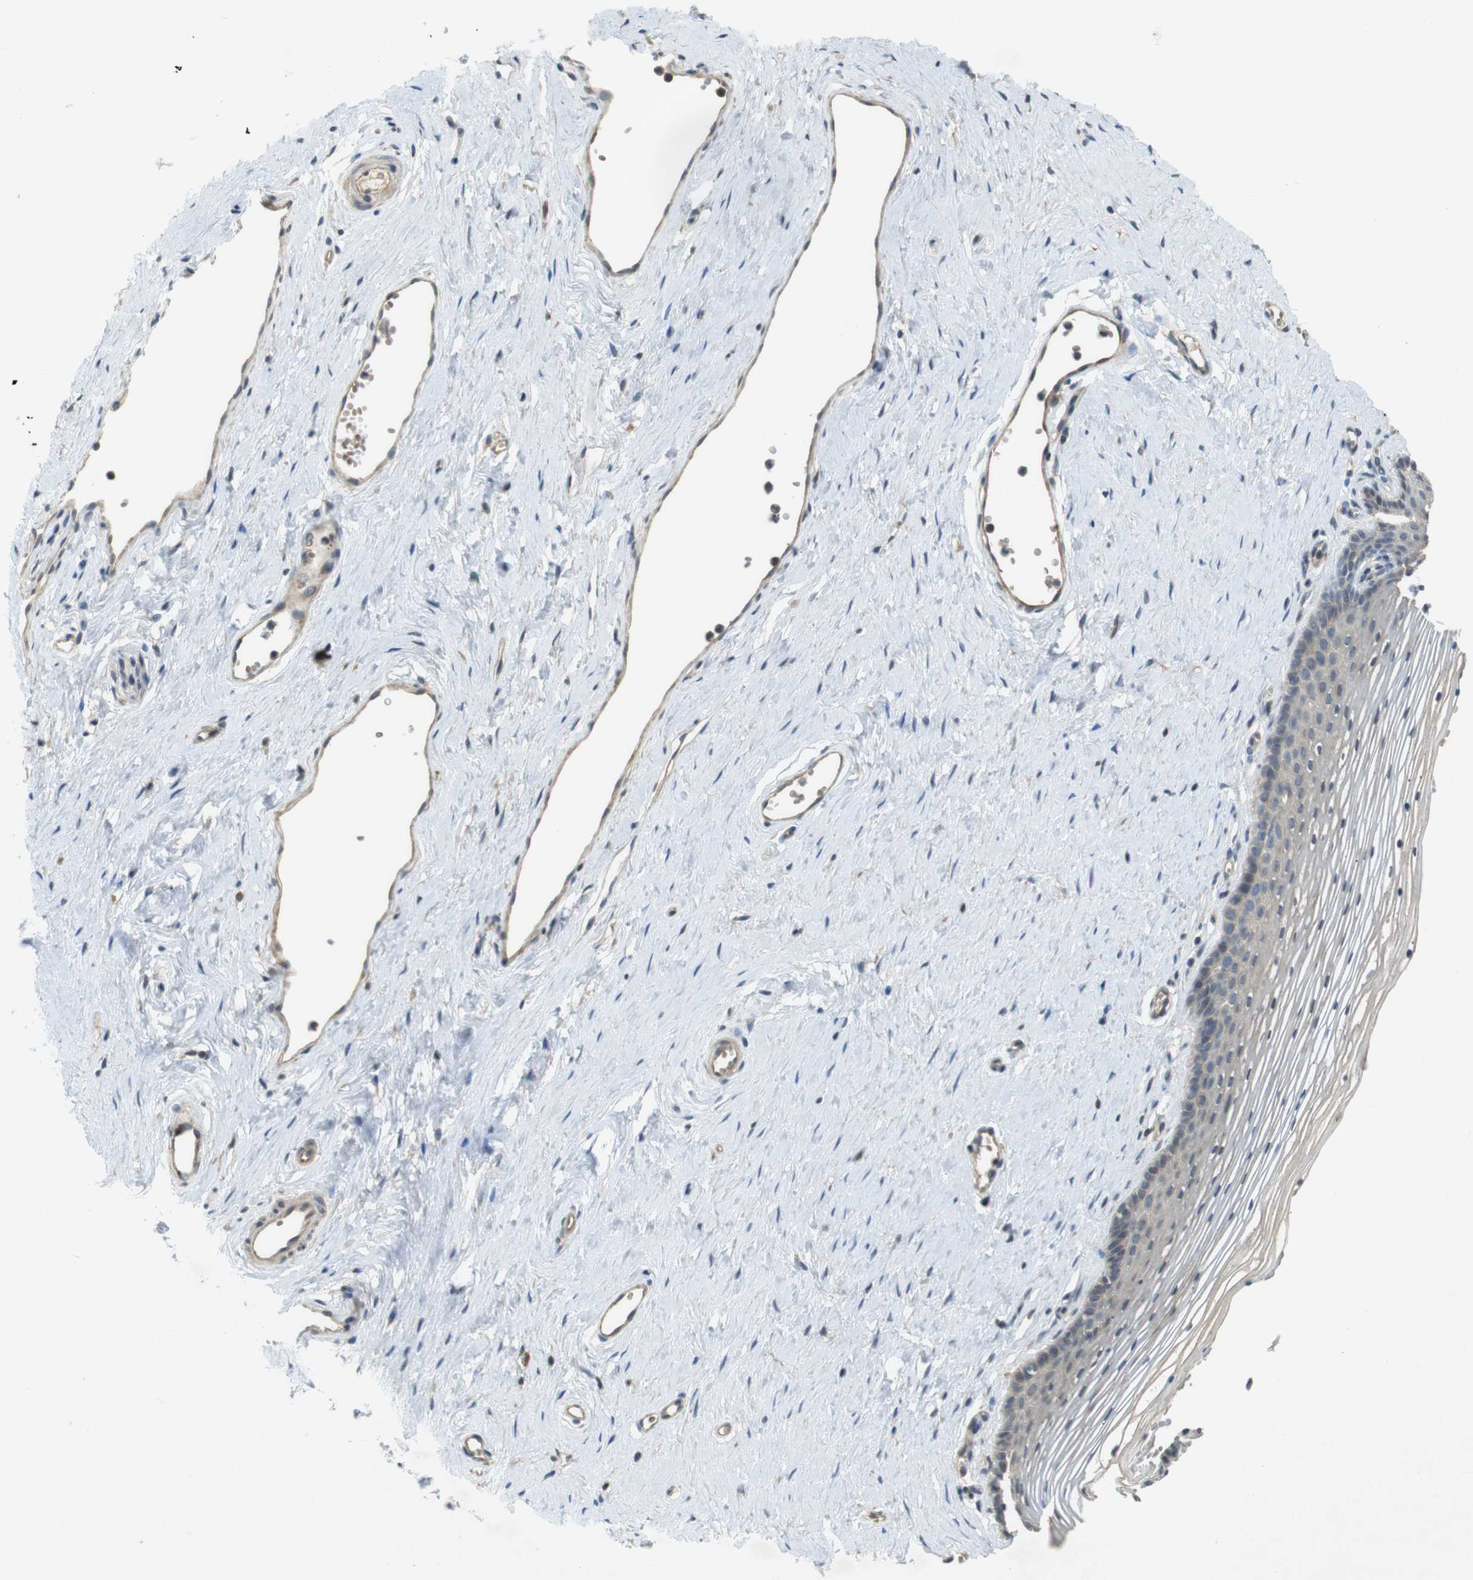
{"staining": {"intensity": "weak", "quantity": "25%-75%", "location": "cytoplasmic/membranous"}, "tissue": "vagina", "cell_type": "Squamous epithelial cells", "image_type": "normal", "snomed": [{"axis": "morphology", "description": "Normal tissue, NOS"}, {"axis": "topography", "description": "Vagina"}], "caption": "Immunohistochemical staining of normal human vagina demonstrates low levels of weak cytoplasmic/membranous positivity in approximately 25%-75% of squamous epithelial cells.", "gene": "CLTC", "patient": {"sex": "female", "age": 32}}